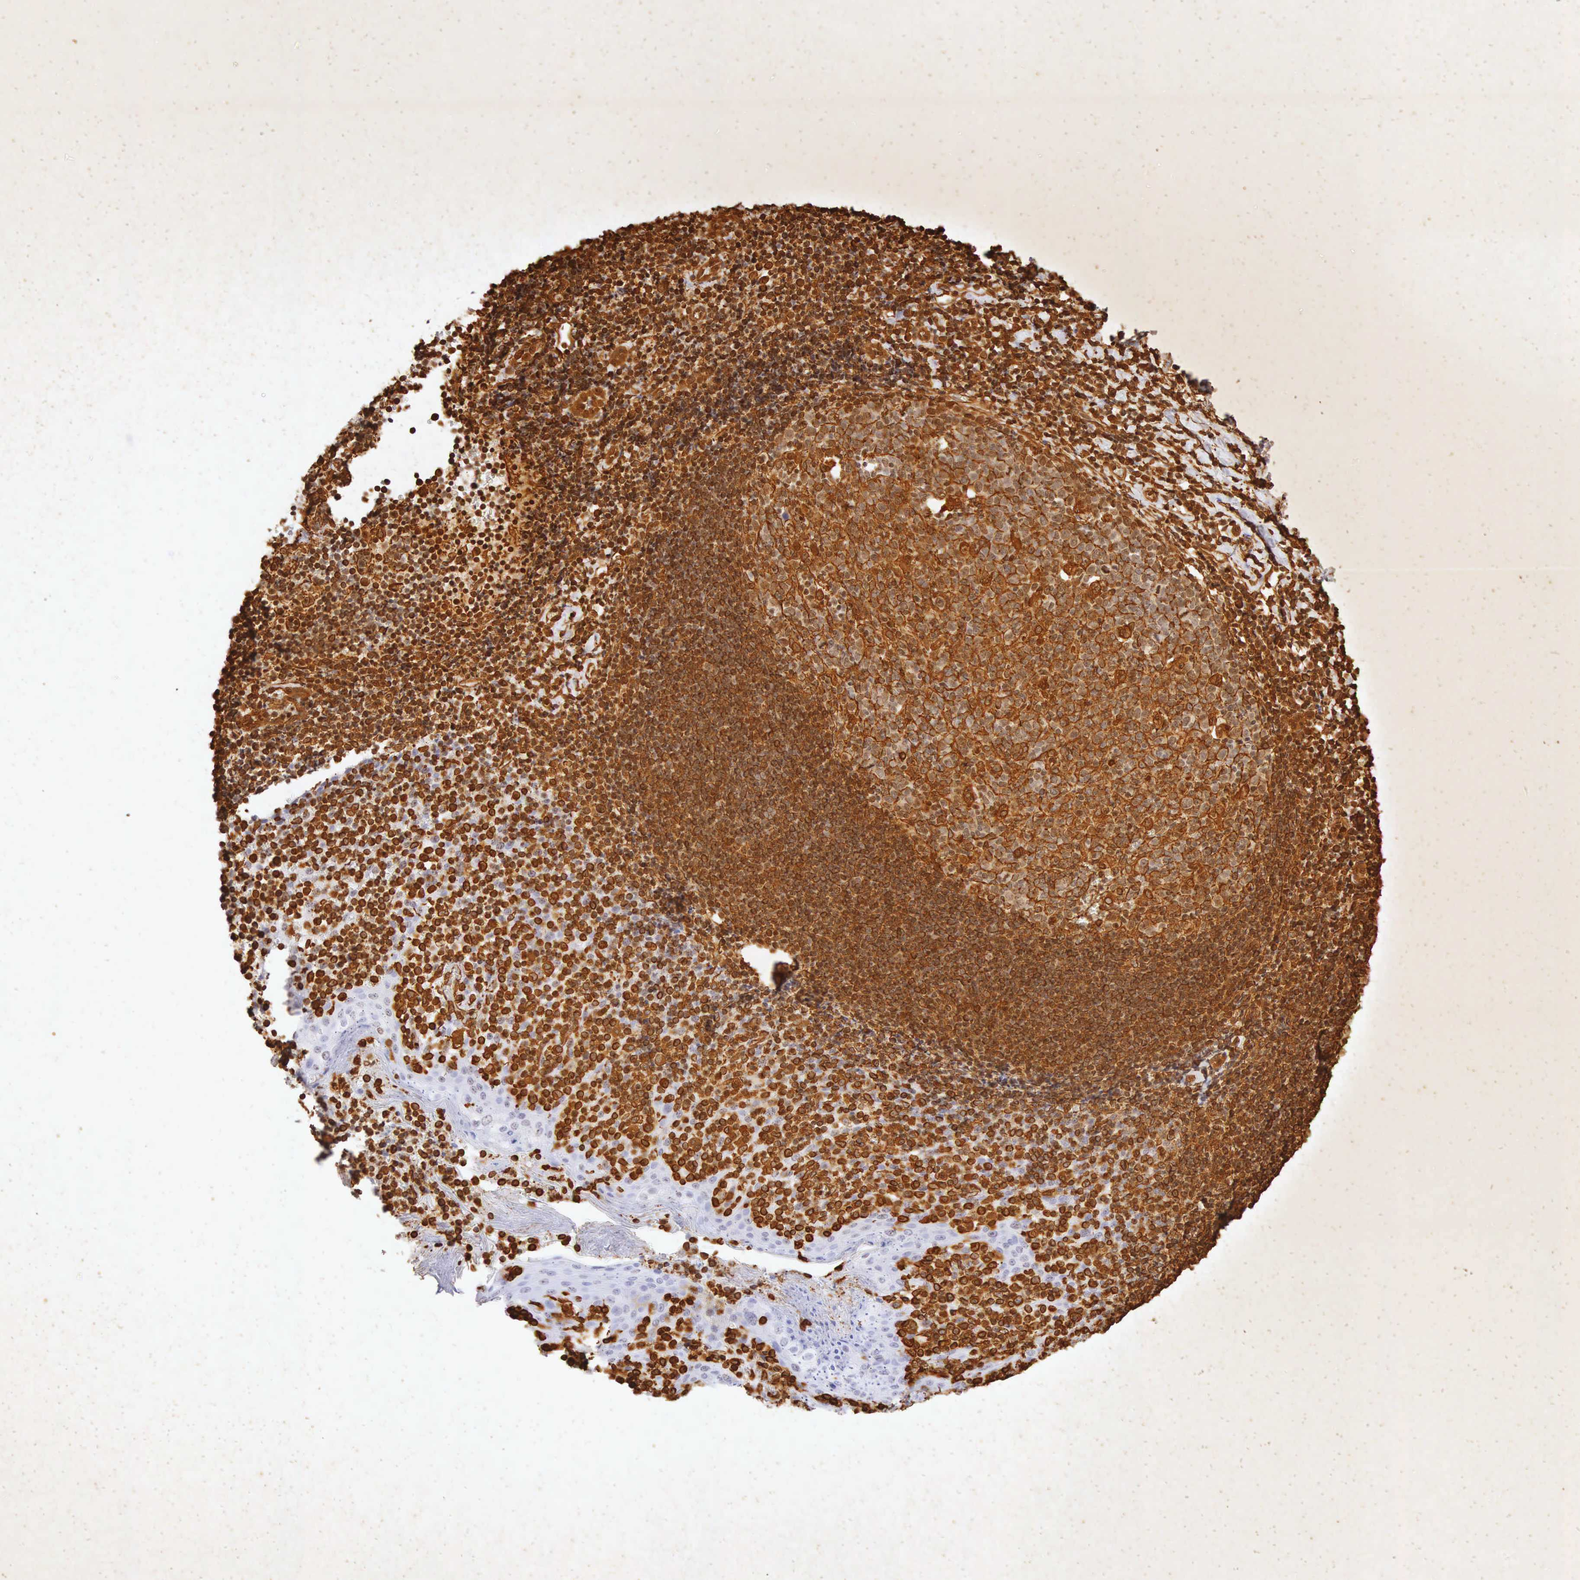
{"staining": {"intensity": "strong", "quantity": ">75%", "location": "nuclear"}, "tissue": "tonsil", "cell_type": "Germinal center cells", "image_type": "normal", "snomed": [{"axis": "morphology", "description": "Normal tissue, NOS"}, {"axis": "topography", "description": "Tonsil"}], "caption": "Immunohistochemical staining of benign human tonsil demonstrates strong nuclear protein staining in about >75% of germinal center cells. (DAB (3,3'-diaminobenzidine) = brown stain, brightfield microscopy at high magnification).", "gene": "VIM", "patient": {"sex": "female", "age": 41}}